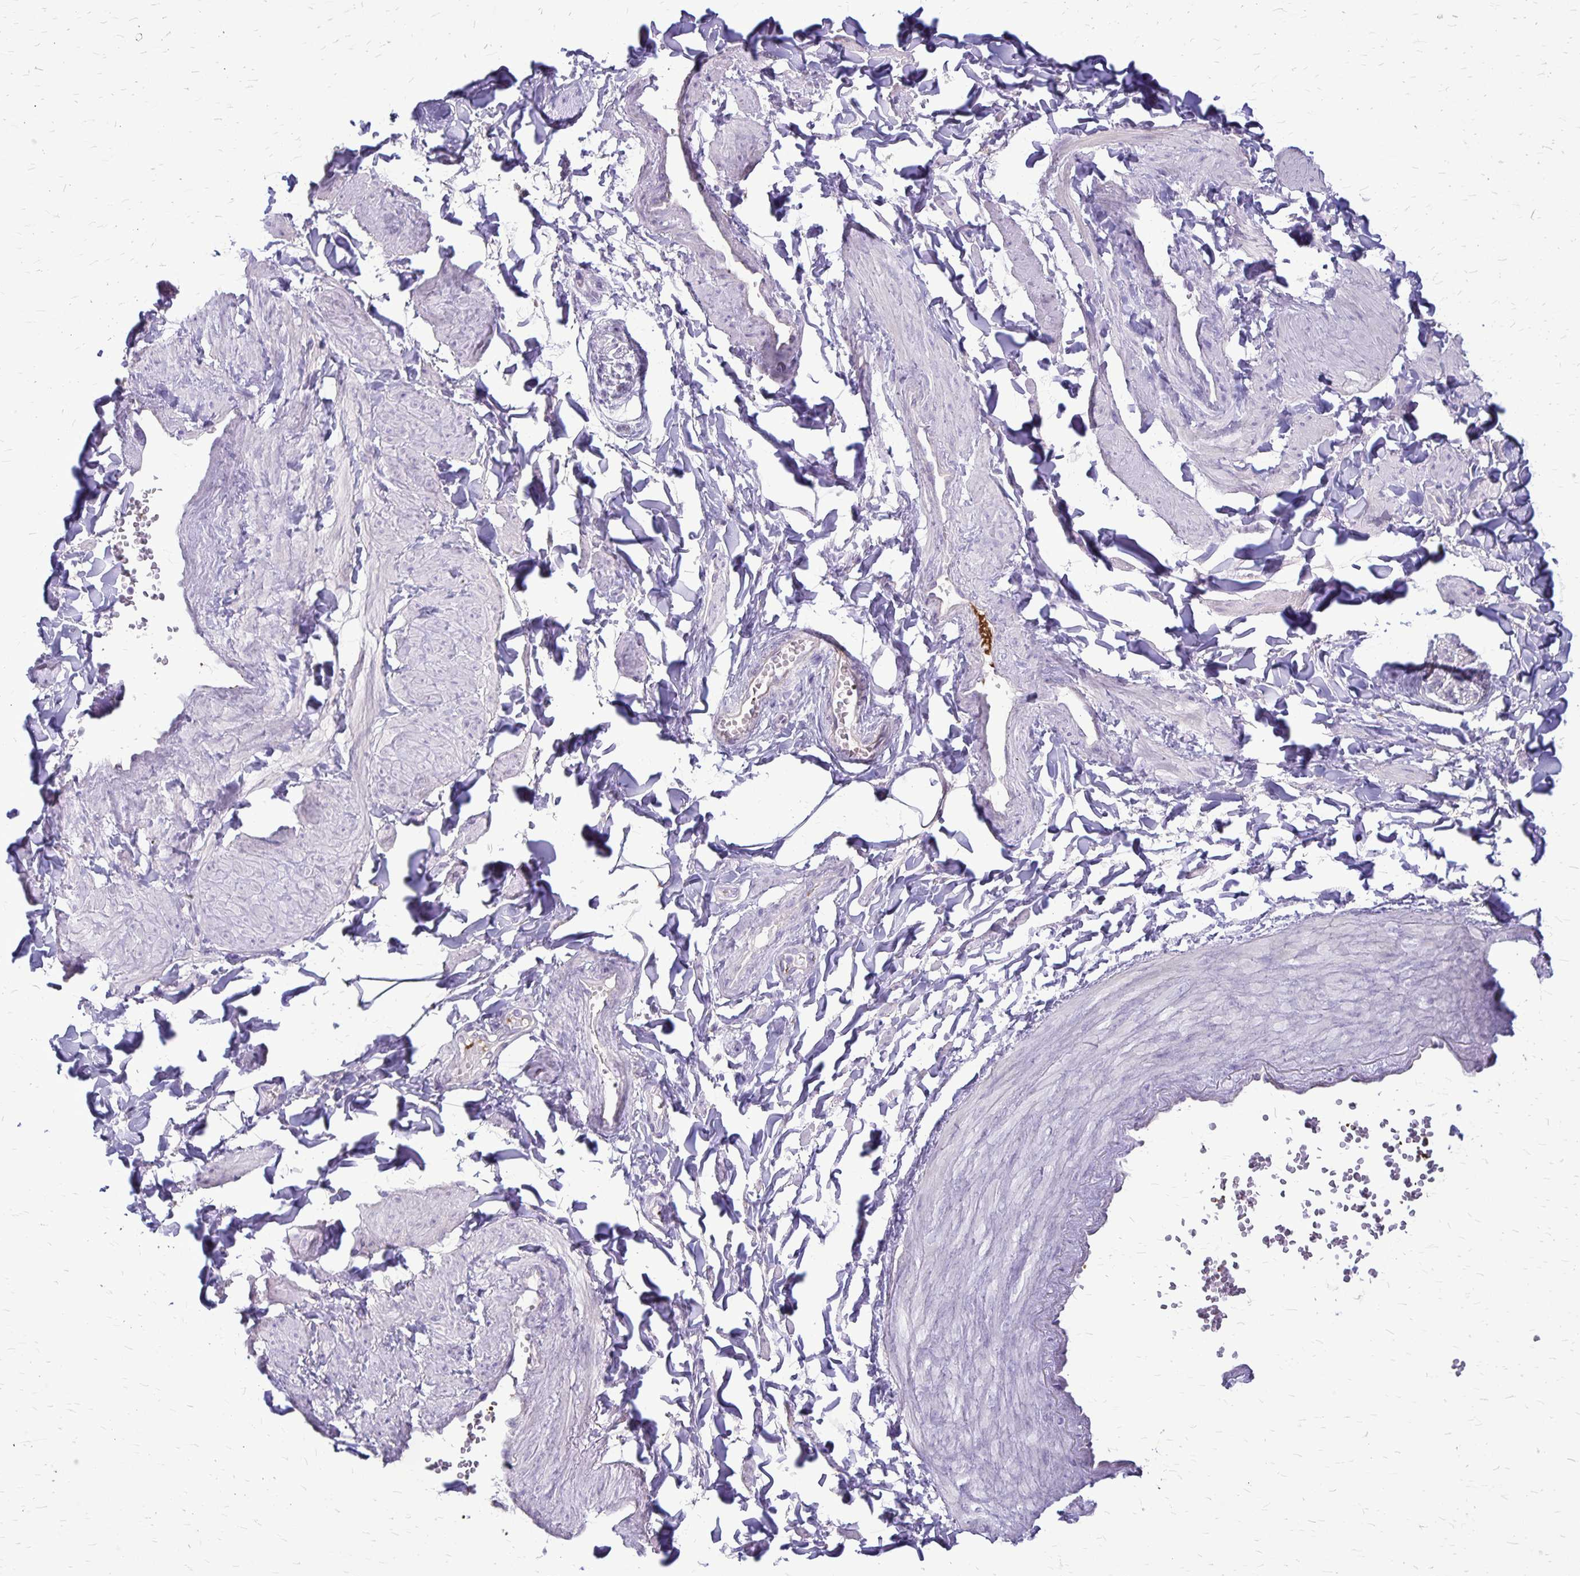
{"staining": {"intensity": "negative", "quantity": "none", "location": "none"}, "tissue": "adipose tissue", "cell_type": "Adipocytes", "image_type": "normal", "snomed": [{"axis": "morphology", "description": "Normal tissue, NOS"}, {"axis": "topography", "description": "Epididymis"}, {"axis": "topography", "description": "Peripheral nerve tissue"}], "caption": "Adipocytes show no significant protein expression in normal adipose tissue. (DAB (3,3'-diaminobenzidine) immunohistochemistry (IHC) with hematoxylin counter stain).", "gene": "GP9", "patient": {"sex": "male", "age": 32}}